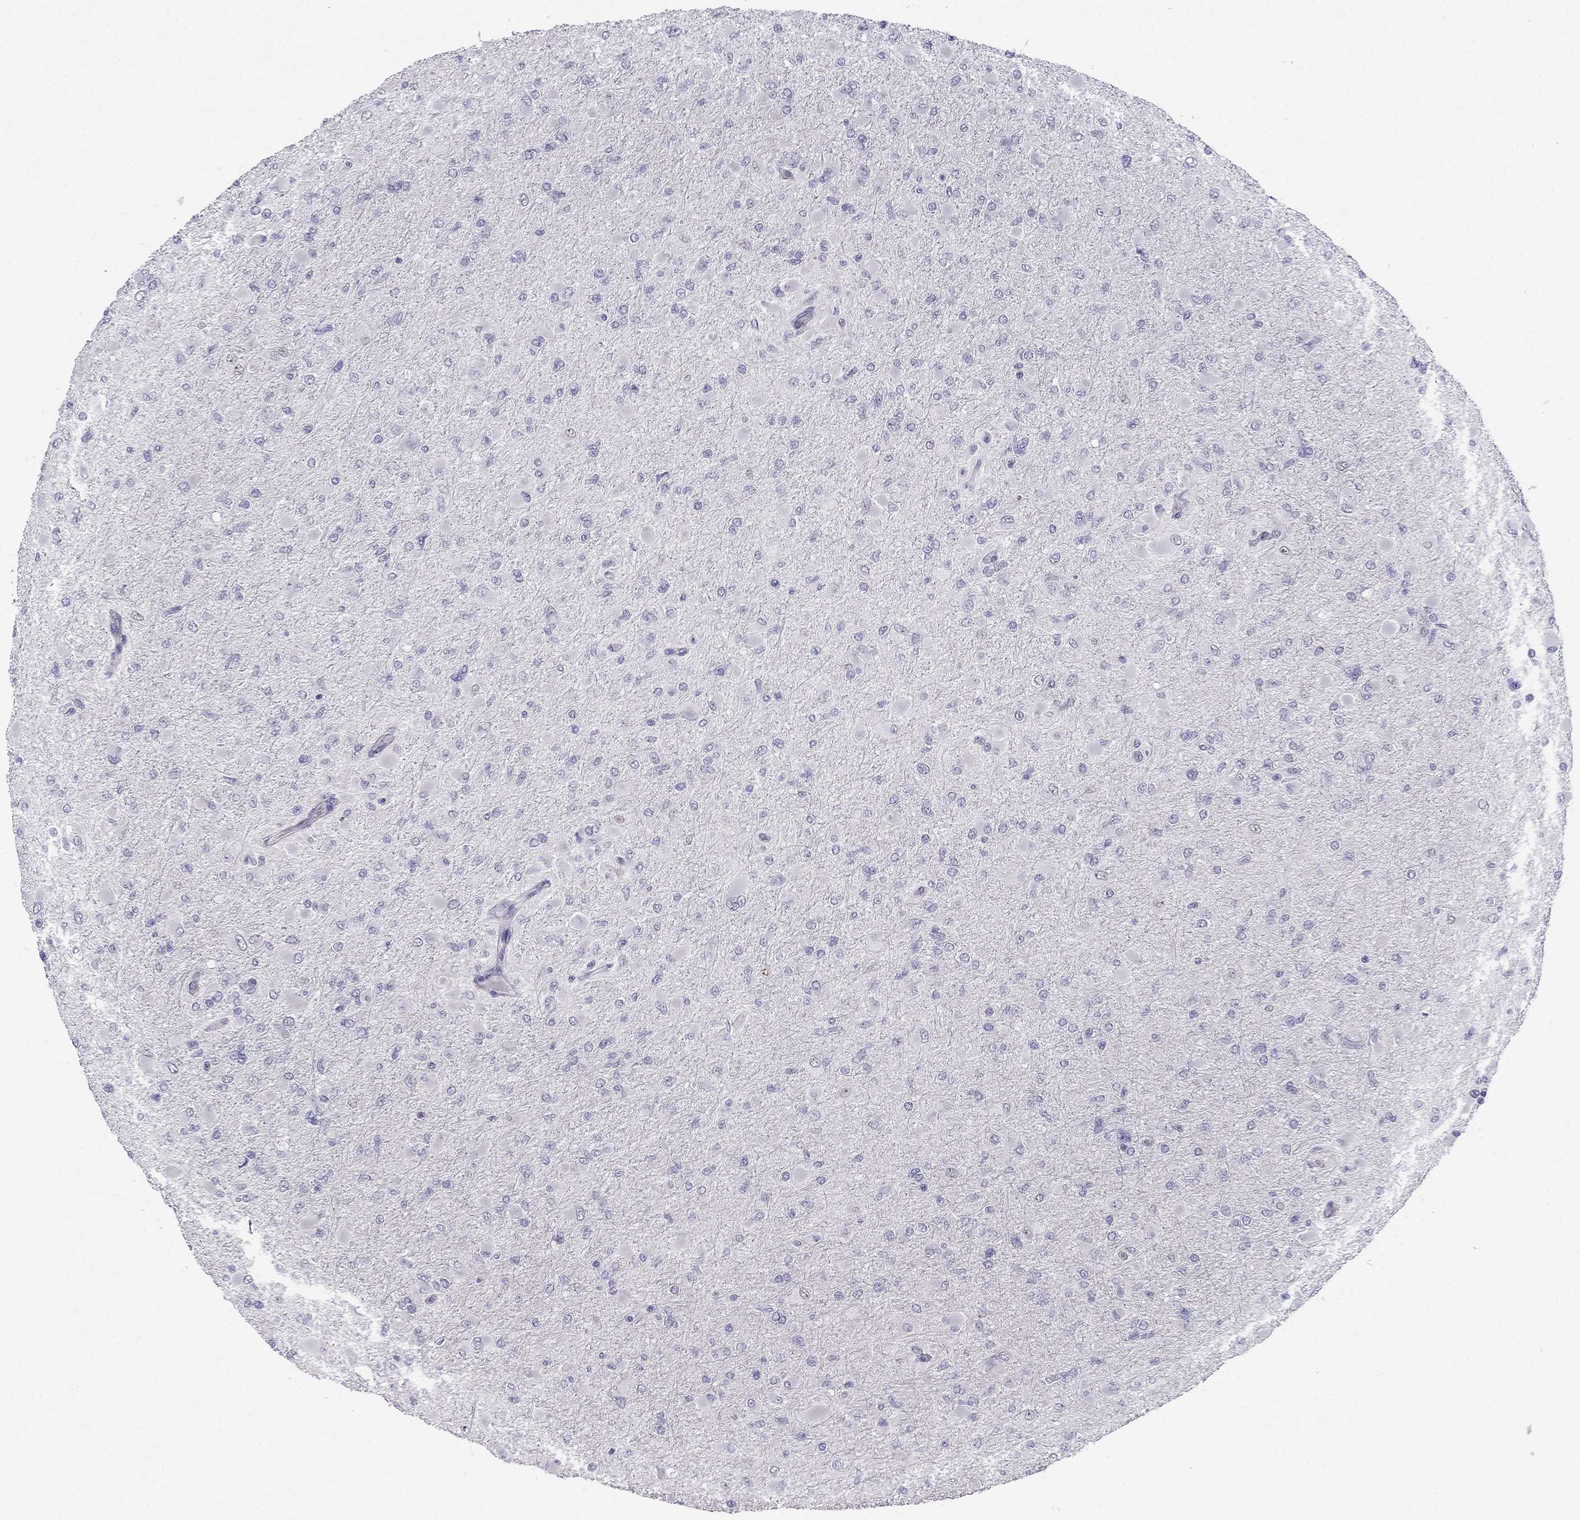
{"staining": {"intensity": "negative", "quantity": "none", "location": "none"}, "tissue": "glioma", "cell_type": "Tumor cells", "image_type": "cancer", "snomed": [{"axis": "morphology", "description": "Glioma, malignant, High grade"}, {"axis": "topography", "description": "Cerebral cortex"}], "caption": "Malignant glioma (high-grade) was stained to show a protein in brown. There is no significant expression in tumor cells.", "gene": "BAG5", "patient": {"sex": "female", "age": 36}}